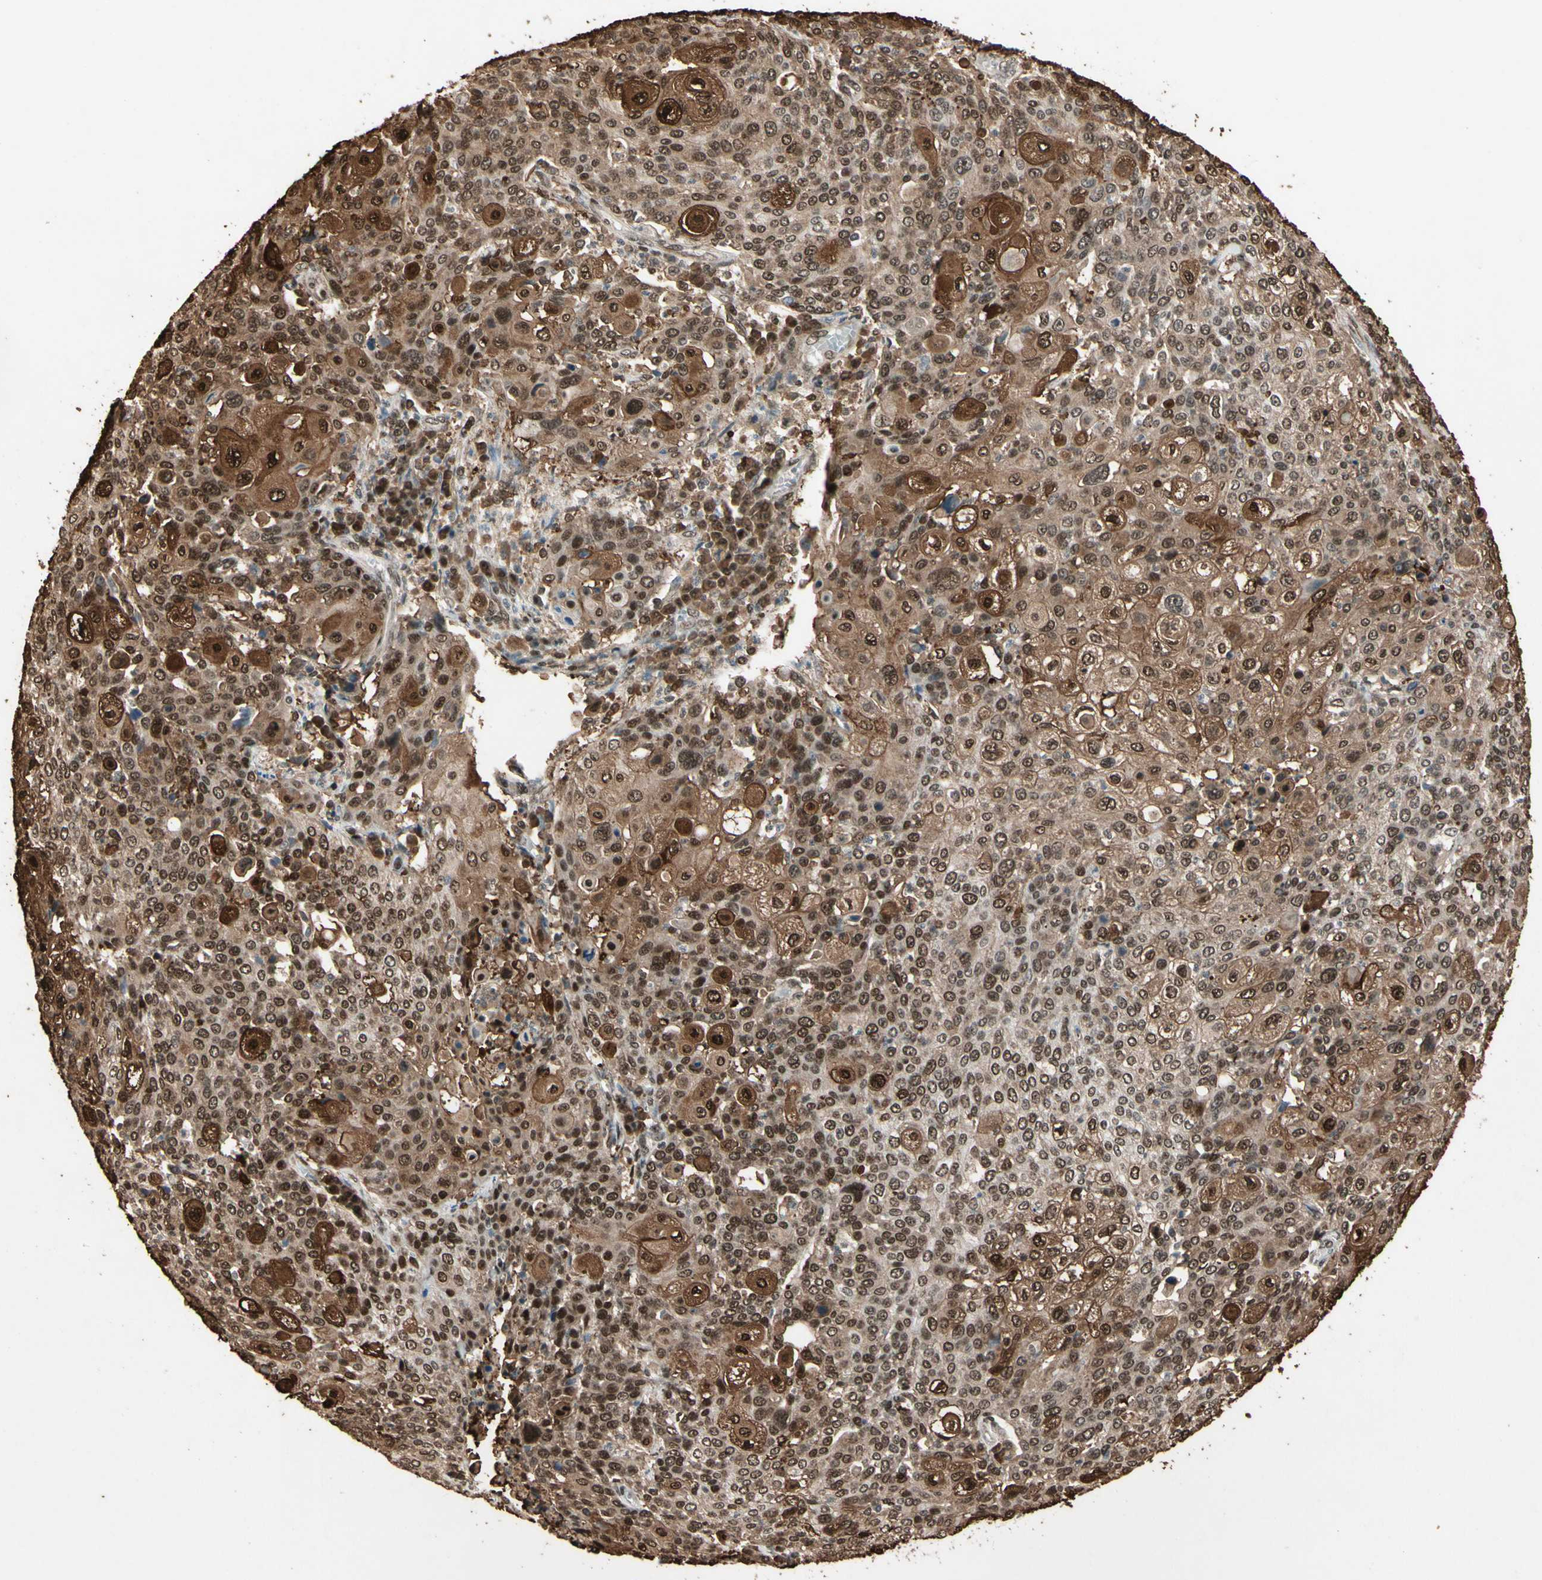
{"staining": {"intensity": "moderate", "quantity": ">75%", "location": "cytoplasmic/membranous,nuclear"}, "tissue": "cervical cancer", "cell_type": "Tumor cells", "image_type": "cancer", "snomed": [{"axis": "morphology", "description": "Squamous cell carcinoma, NOS"}, {"axis": "topography", "description": "Cervix"}], "caption": "Immunohistochemical staining of human squamous cell carcinoma (cervical) reveals medium levels of moderate cytoplasmic/membranous and nuclear staining in approximately >75% of tumor cells.", "gene": "CHAMP1", "patient": {"sex": "female", "age": 40}}